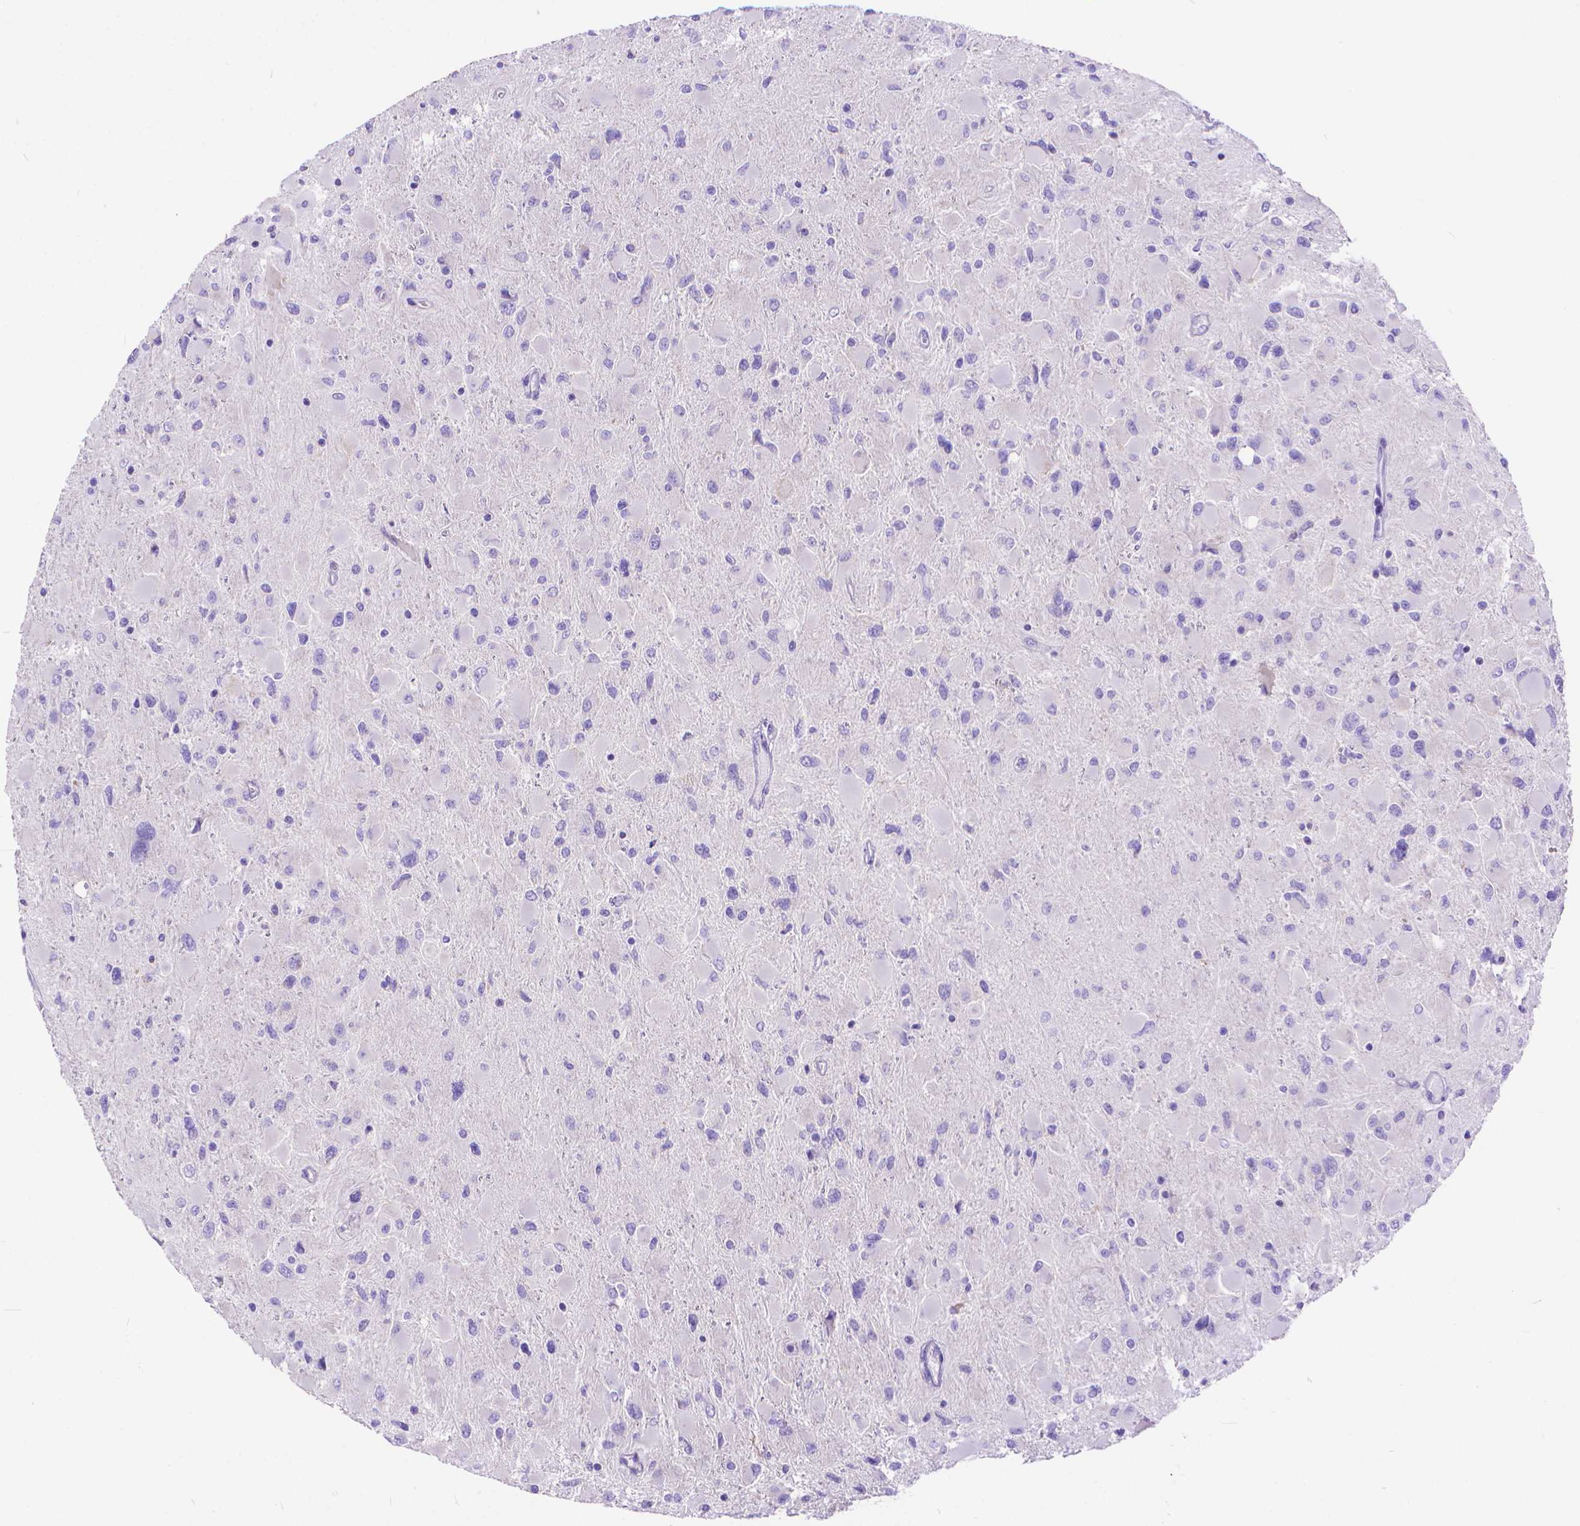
{"staining": {"intensity": "negative", "quantity": "none", "location": "none"}, "tissue": "glioma", "cell_type": "Tumor cells", "image_type": "cancer", "snomed": [{"axis": "morphology", "description": "Glioma, malignant, High grade"}, {"axis": "topography", "description": "Cerebral cortex"}], "caption": "This is an immunohistochemistry (IHC) histopathology image of human glioma. There is no staining in tumor cells.", "gene": "DHRS2", "patient": {"sex": "female", "age": 36}}